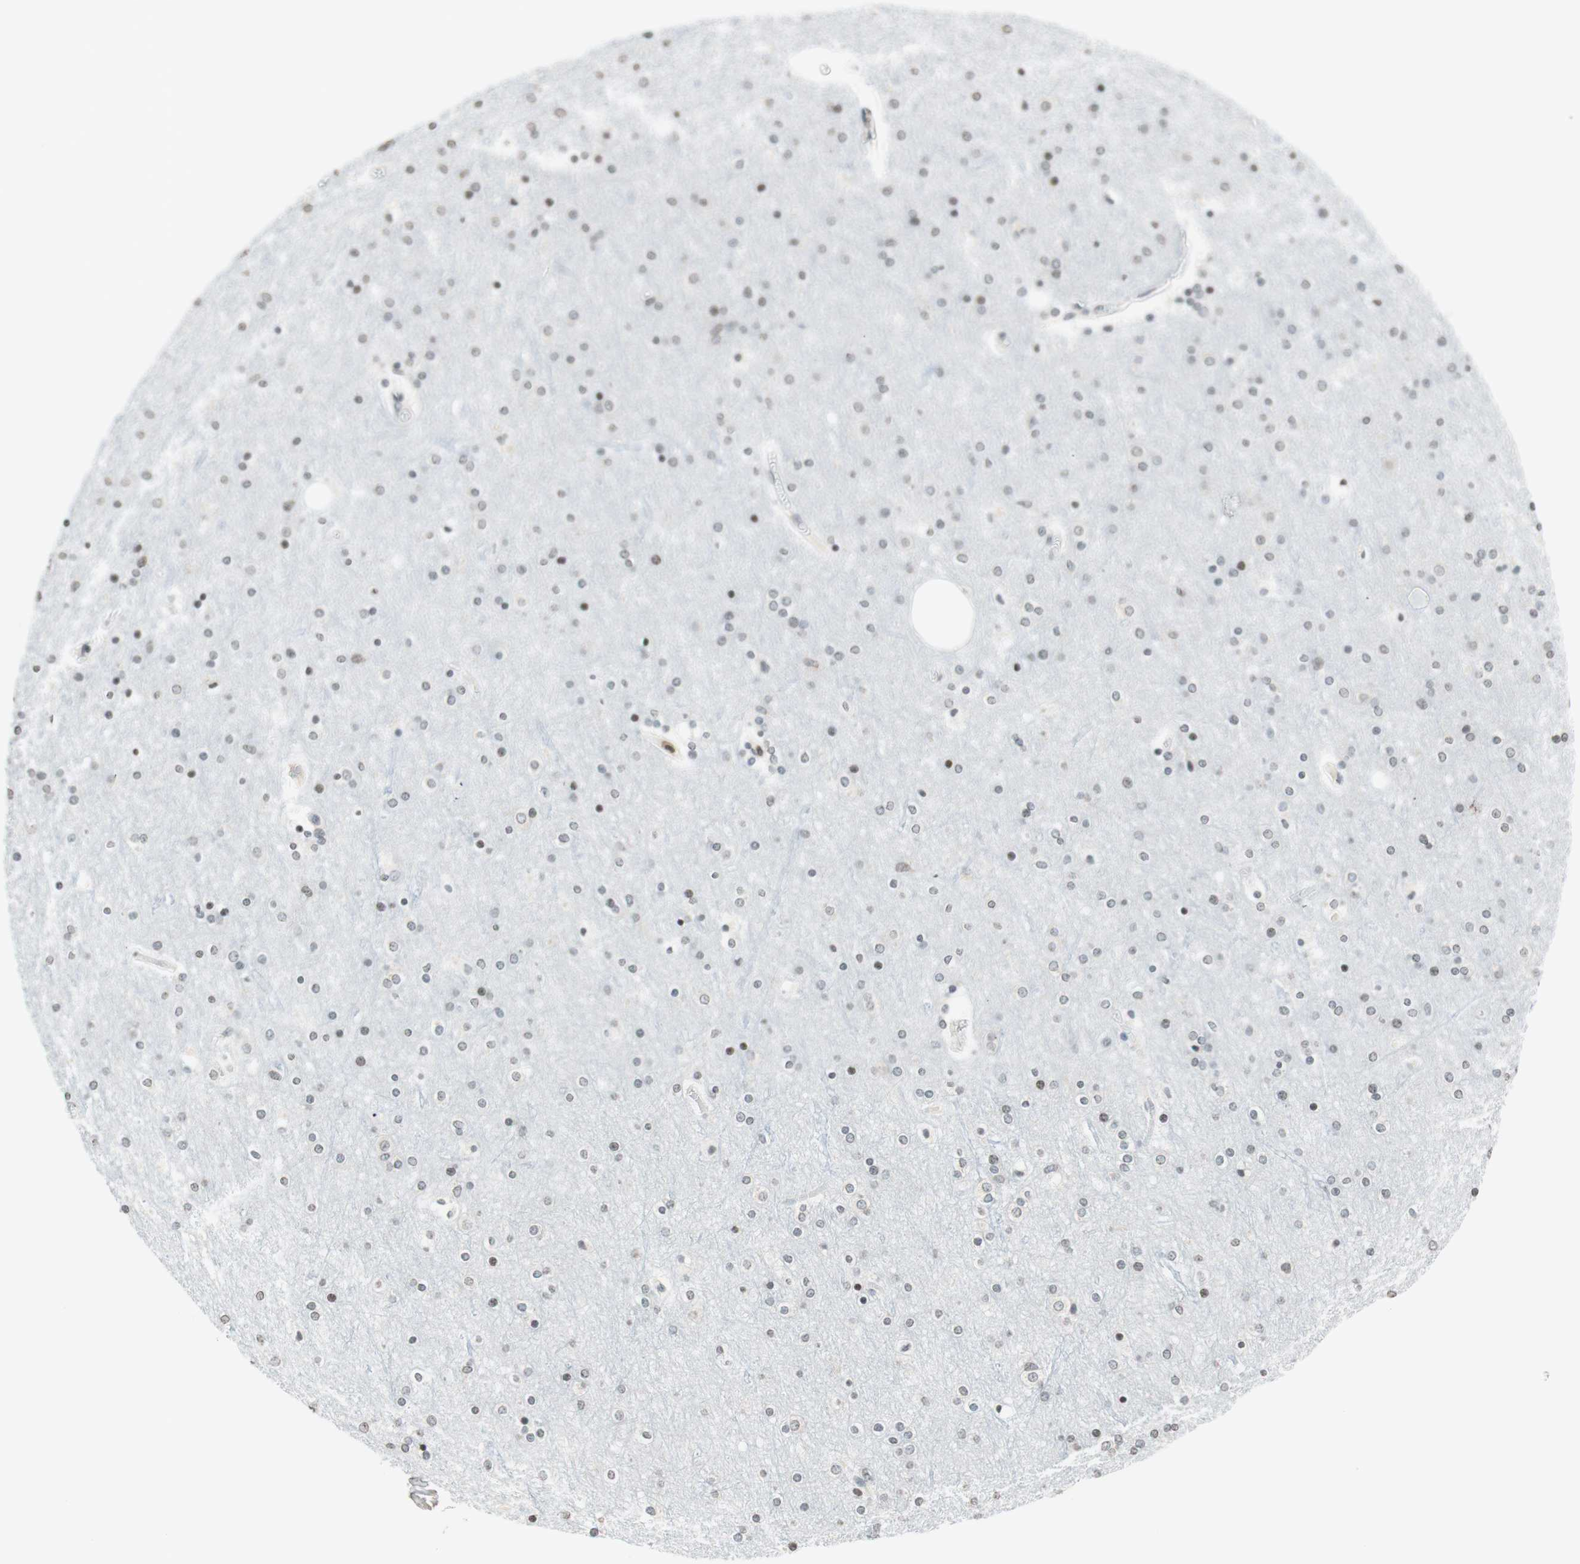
{"staining": {"intensity": "negative", "quantity": "none", "location": "none"}, "tissue": "cerebral cortex", "cell_type": "Endothelial cells", "image_type": "normal", "snomed": [{"axis": "morphology", "description": "Normal tissue, NOS"}, {"axis": "topography", "description": "Cerebral cortex"}], "caption": "The histopathology image reveals no significant expression in endothelial cells of cerebral cortex.", "gene": "WIPF1", "patient": {"sex": "female", "age": 54}}